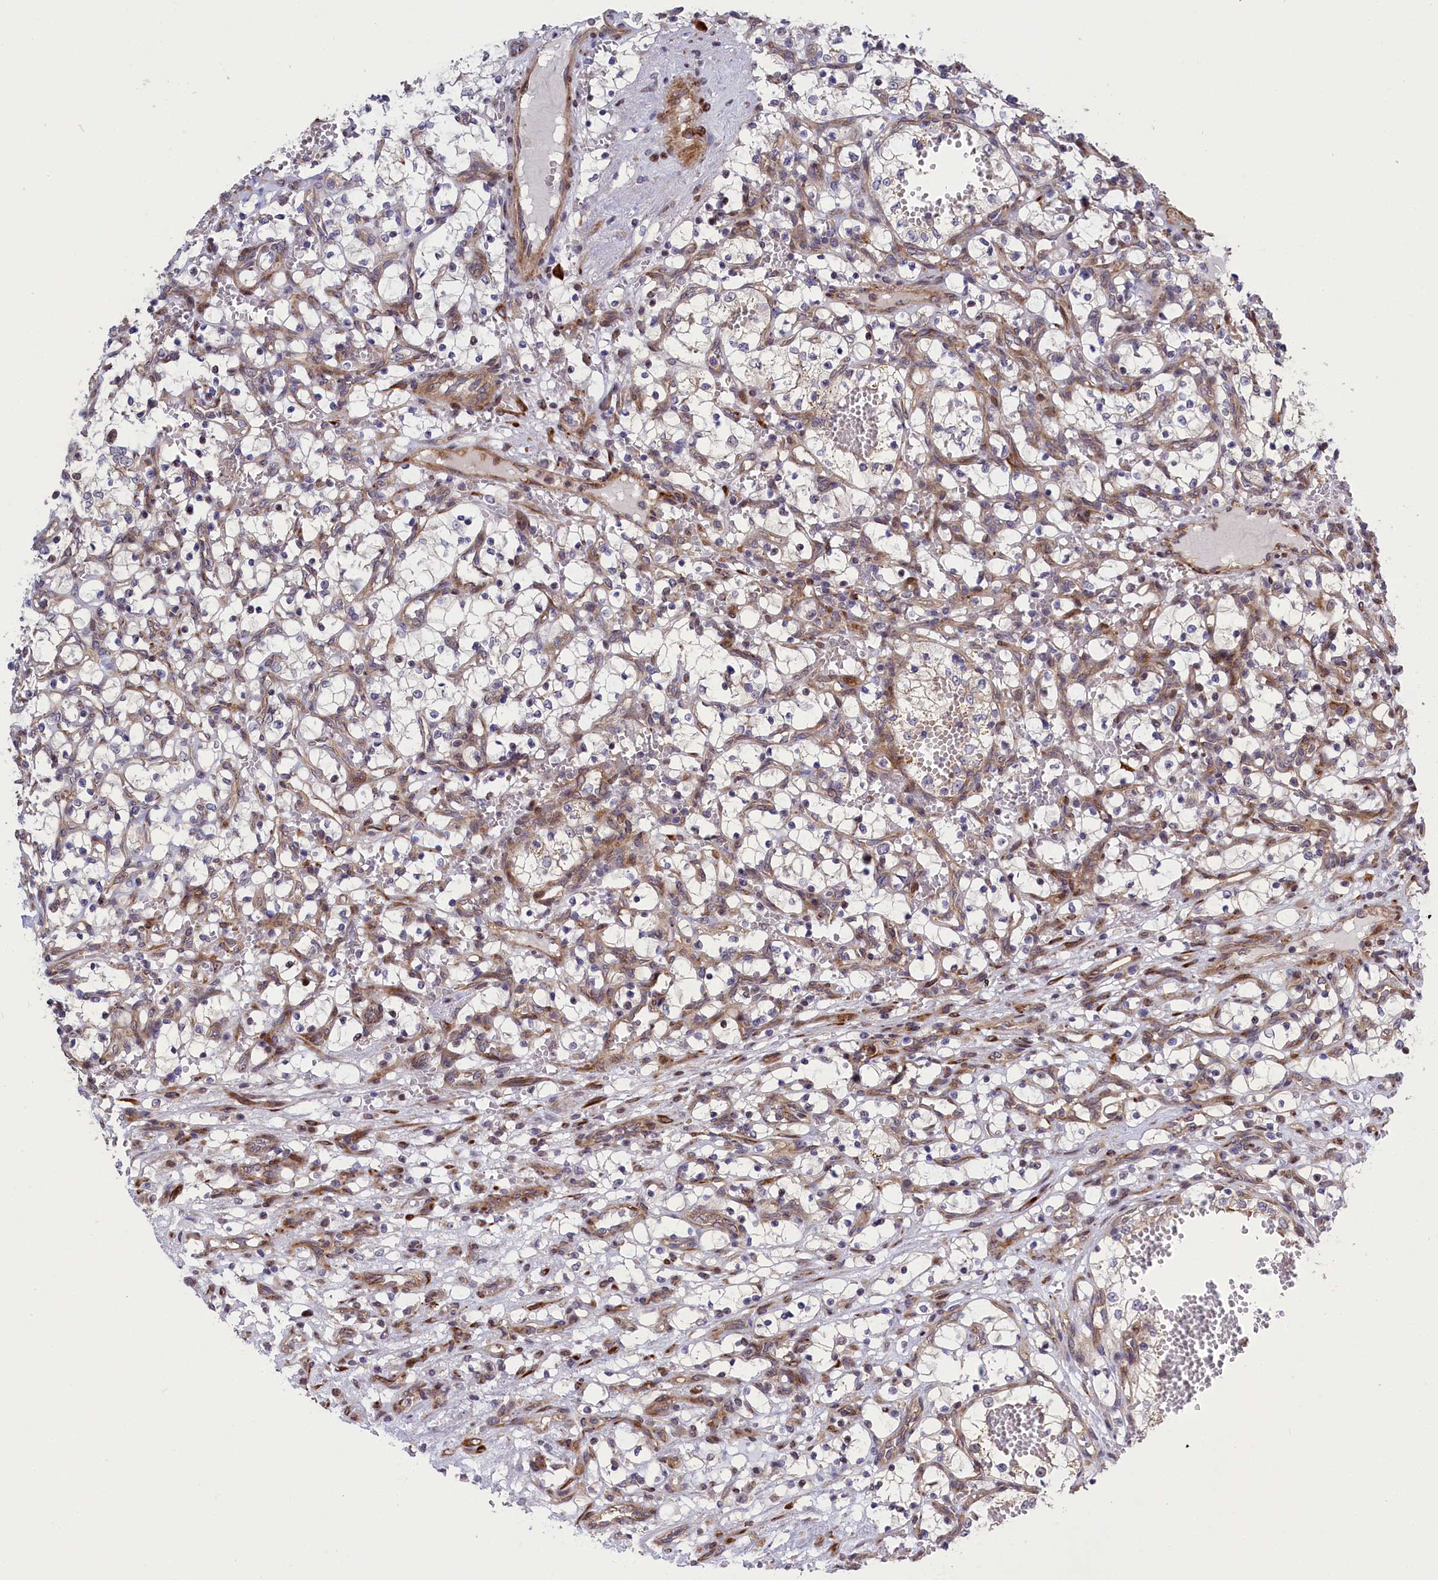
{"staining": {"intensity": "negative", "quantity": "none", "location": "none"}, "tissue": "renal cancer", "cell_type": "Tumor cells", "image_type": "cancer", "snomed": [{"axis": "morphology", "description": "Adenocarcinoma, NOS"}, {"axis": "topography", "description": "Kidney"}], "caption": "This photomicrograph is of renal adenocarcinoma stained with immunohistochemistry (IHC) to label a protein in brown with the nuclei are counter-stained blue. There is no staining in tumor cells.", "gene": "DDX60L", "patient": {"sex": "female", "age": 69}}